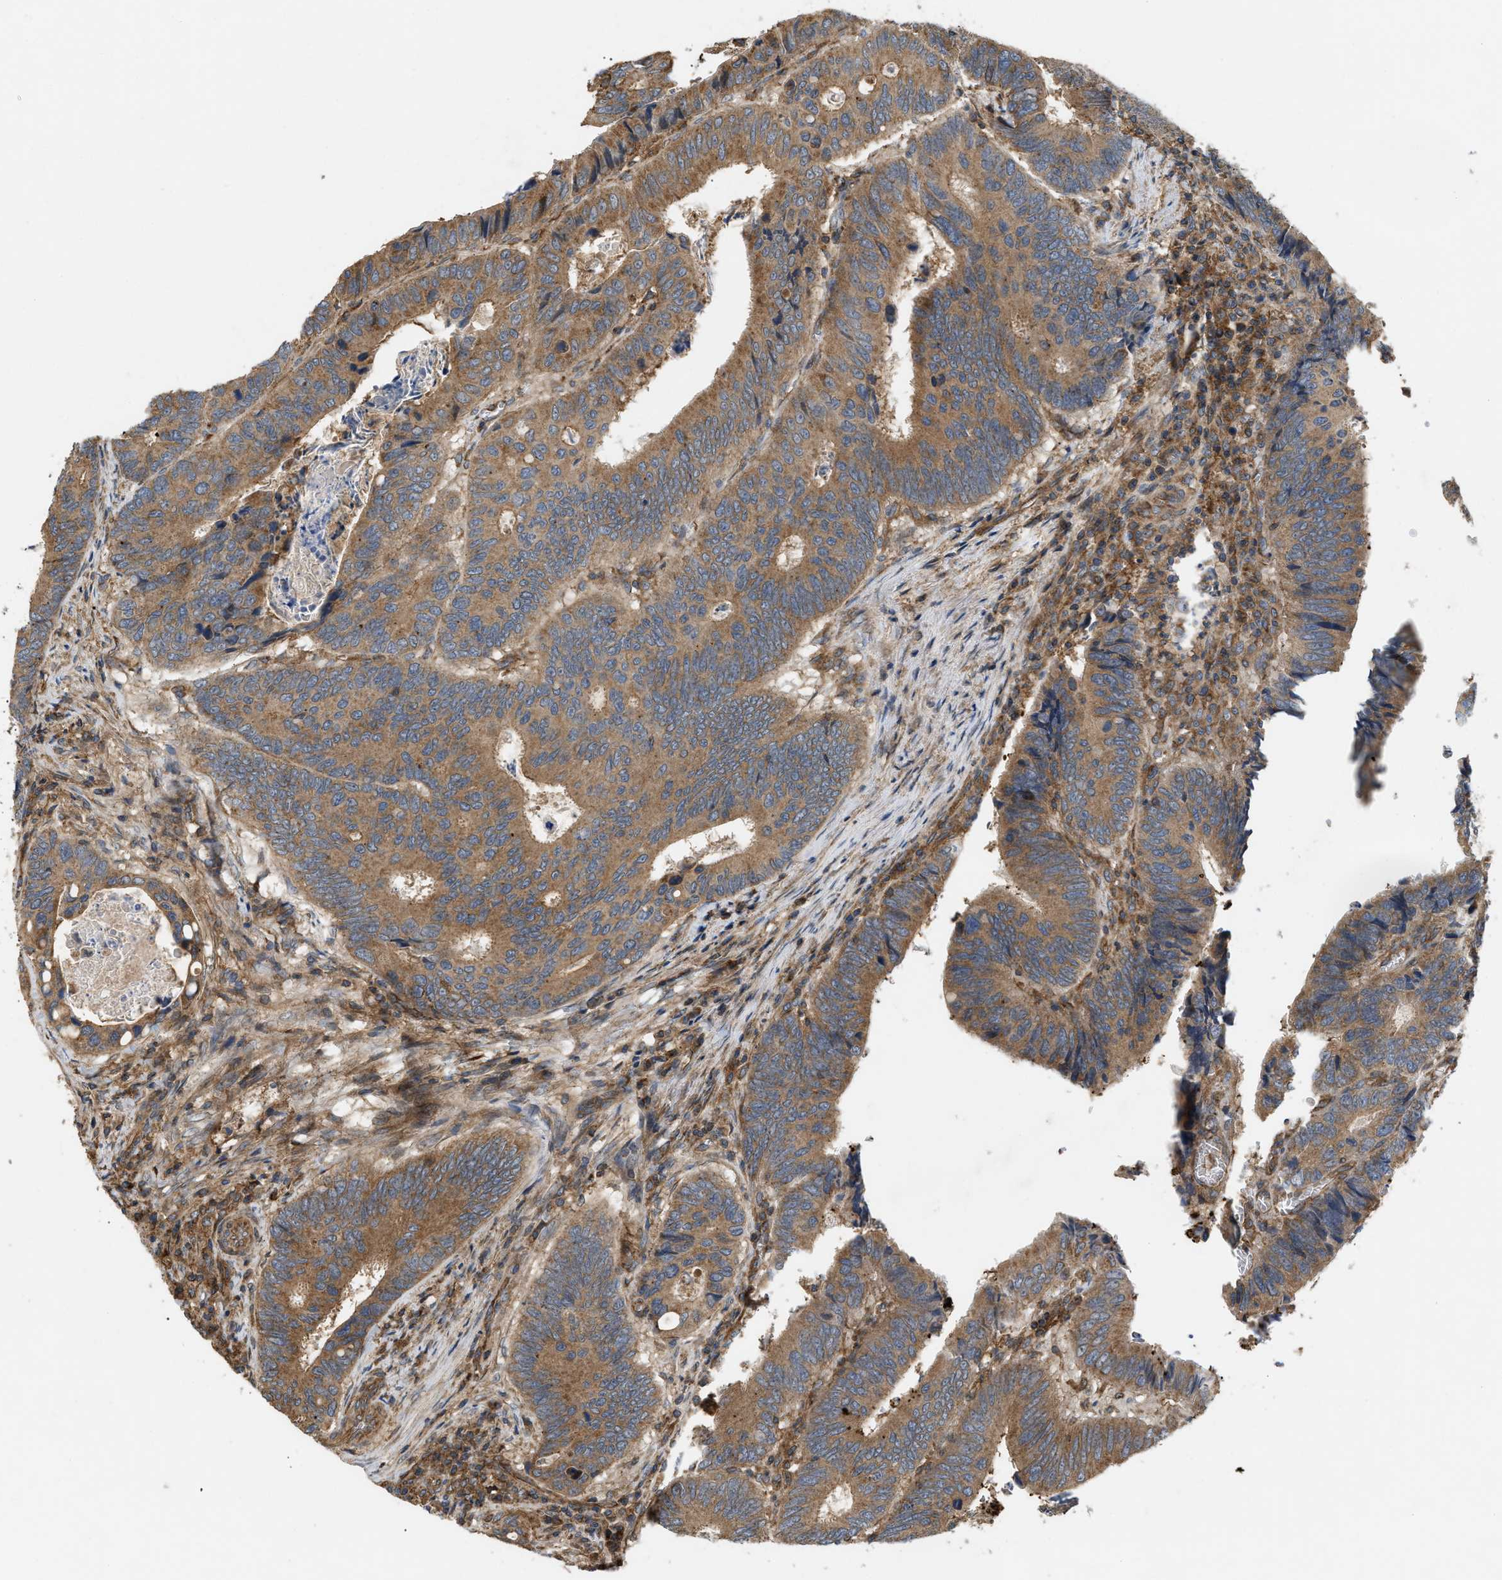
{"staining": {"intensity": "moderate", "quantity": ">75%", "location": "cytoplasmic/membranous"}, "tissue": "colorectal cancer", "cell_type": "Tumor cells", "image_type": "cancer", "snomed": [{"axis": "morphology", "description": "Inflammation, NOS"}, {"axis": "morphology", "description": "Adenocarcinoma, NOS"}, {"axis": "topography", "description": "Colon"}], "caption": "Immunohistochemistry photomicrograph of adenocarcinoma (colorectal) stained for a protein (brown), which shows medium levels of moderate cytoplasmic/membranous staining in about >75% of tumor cells.", "gene": "GNB4", "patient": {"sex": "male", "age": 72}}